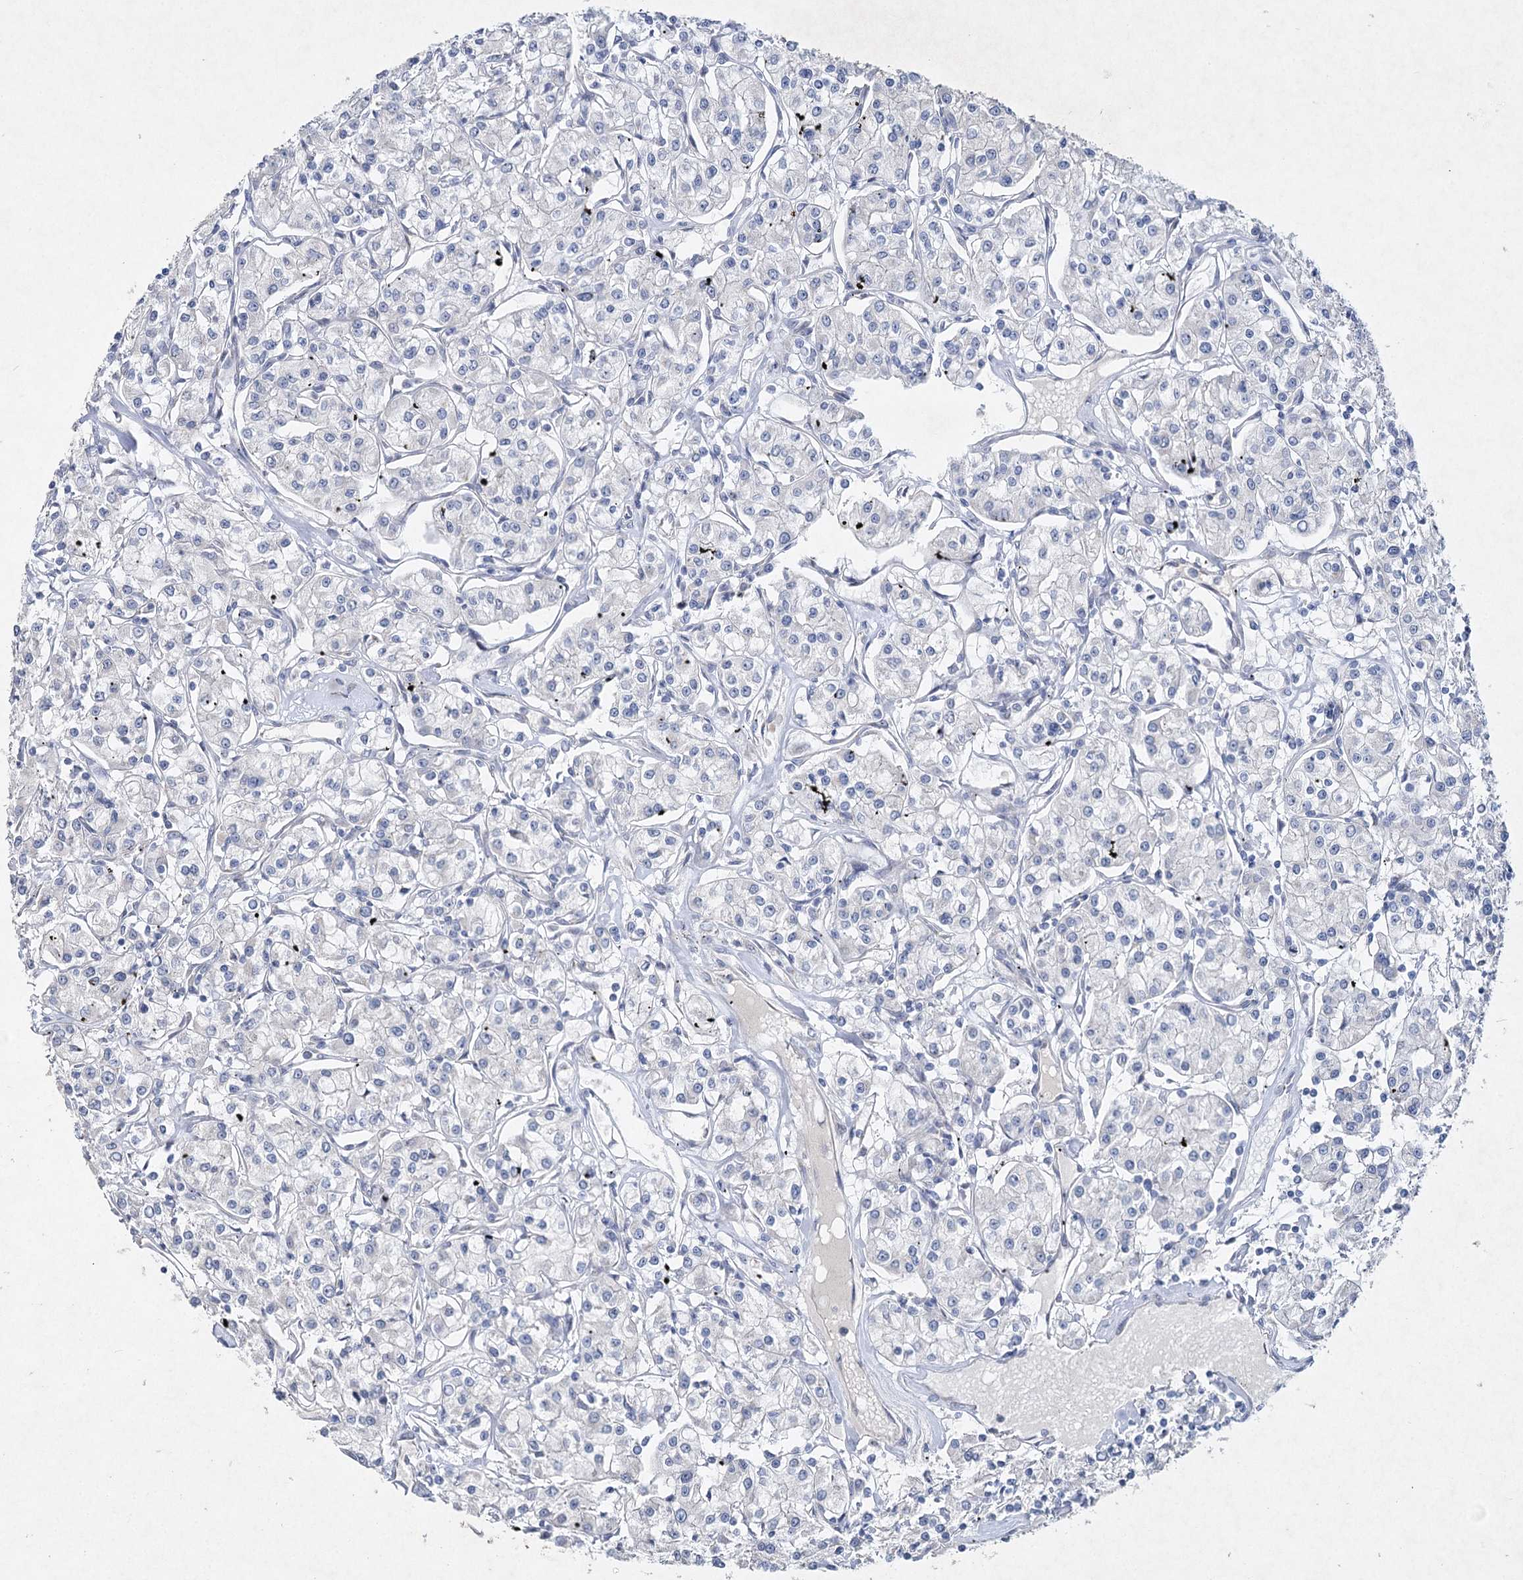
{"staining": {"intensity": "negative", "quantity": "none", "location": "none"}, "tissue": "renal cancer", "cell_type": "Tumor cells", "image_type": "cancer", "snomed": [{"axis": "morphology", "description": "Adenocarcinoma, NOS"}, {"axis": "topography", "description": "Kidney"}], "caption": "This is an immunohistochemistry (IHC) photomicrograph of renal cancer. There is no staining in tumor cells.", "gene": "RFX6", "patient": {"sex": "female", "age": 59}}